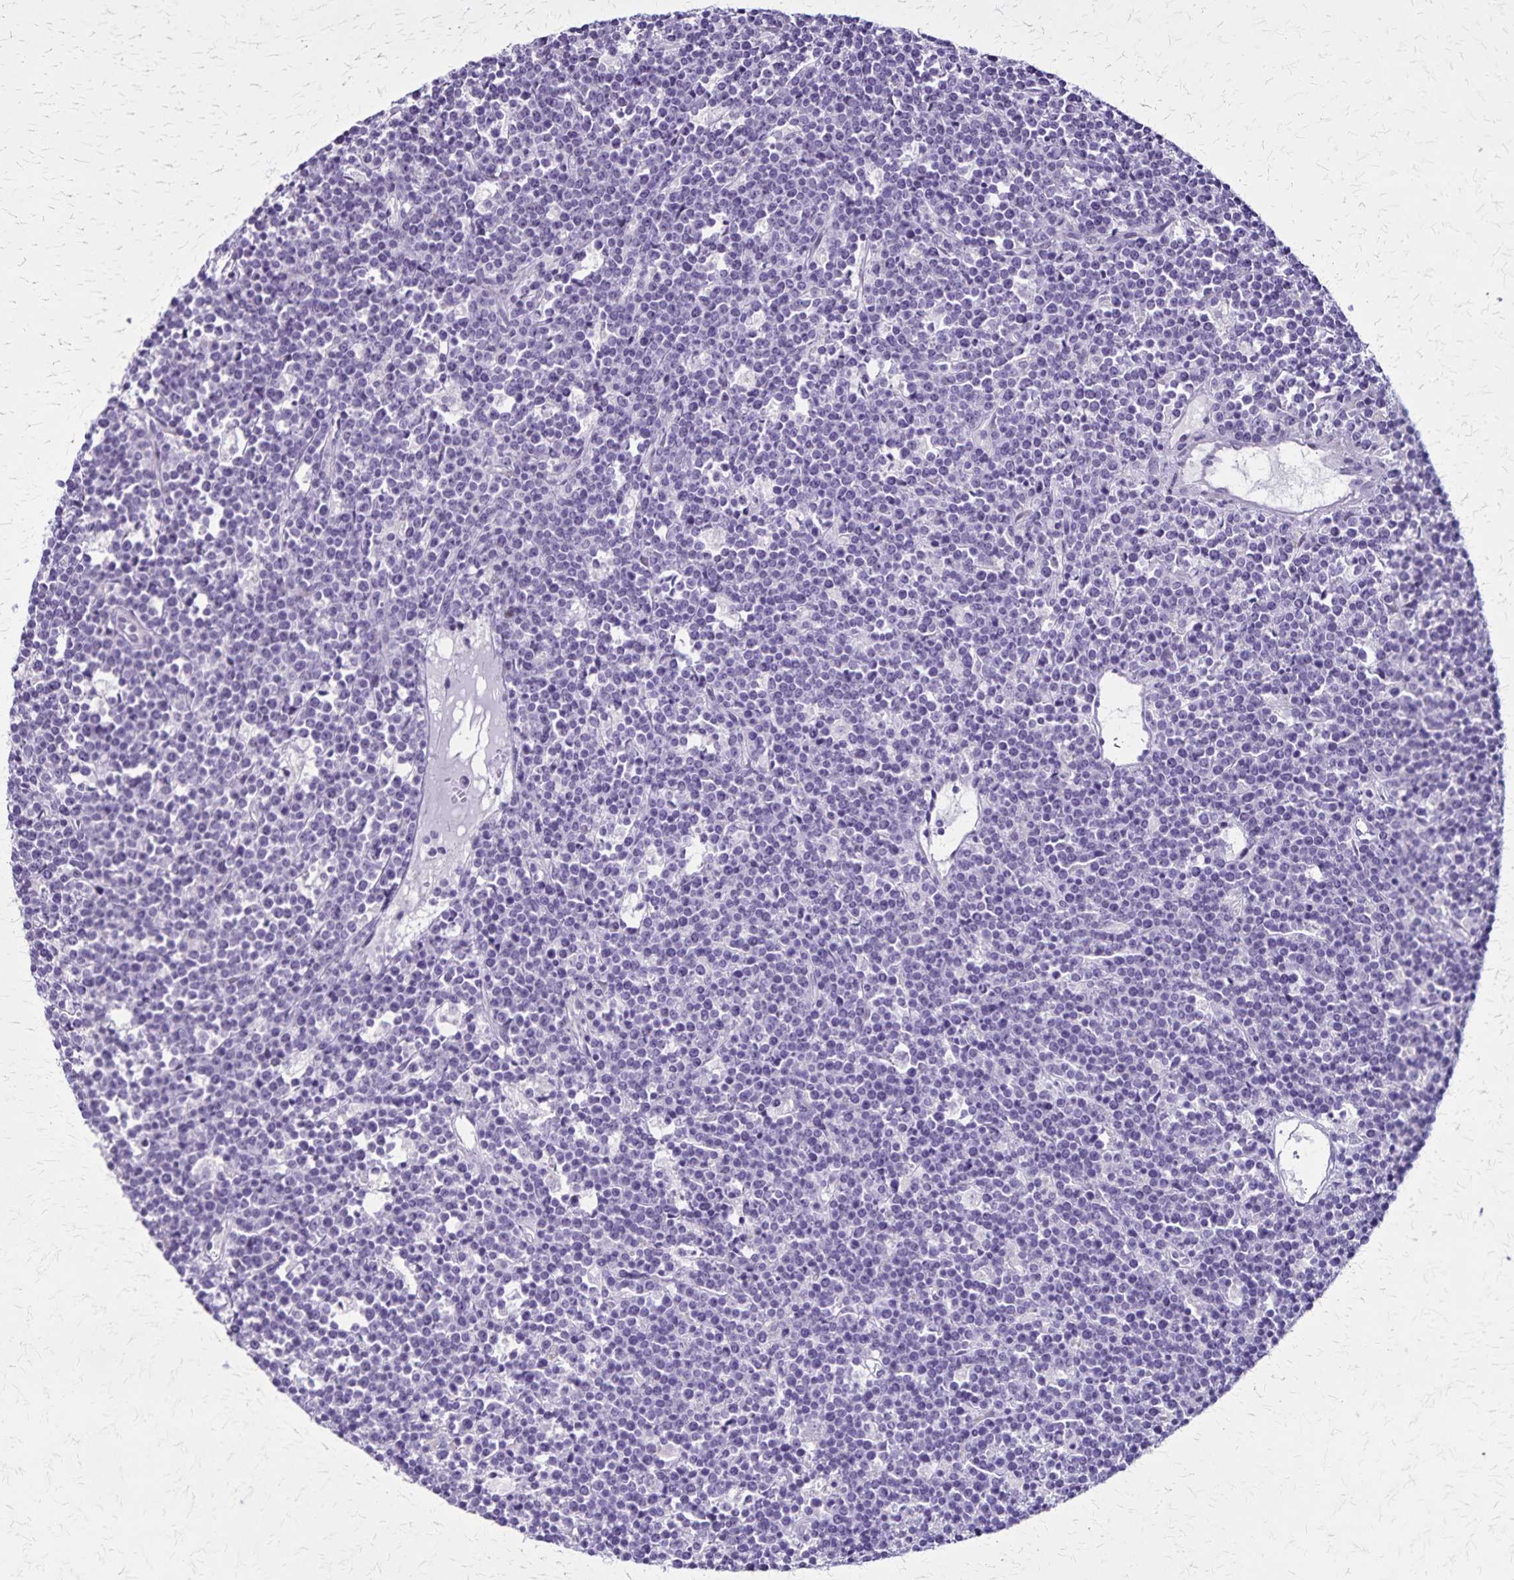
{"staining": {"intensity": "negative", "quantity": "none", "location": "none"}, "tissue": "lymphoma", "cell_type": "Tumor cells", "image_type": "cancer", "snomed": [{"axis": "morphology", "description": "Malignant lymphoma, non-Hodgkin's type, High grade"}, {"axis": "topography", "description": "Ovary"}], "caption": "There is no significant staining in tumor cells of malignant lymphoma, non-Hodgkin's type (high-grade).", "gene": "OR51B5", "patient": {"sex": "female", "age": 56}}